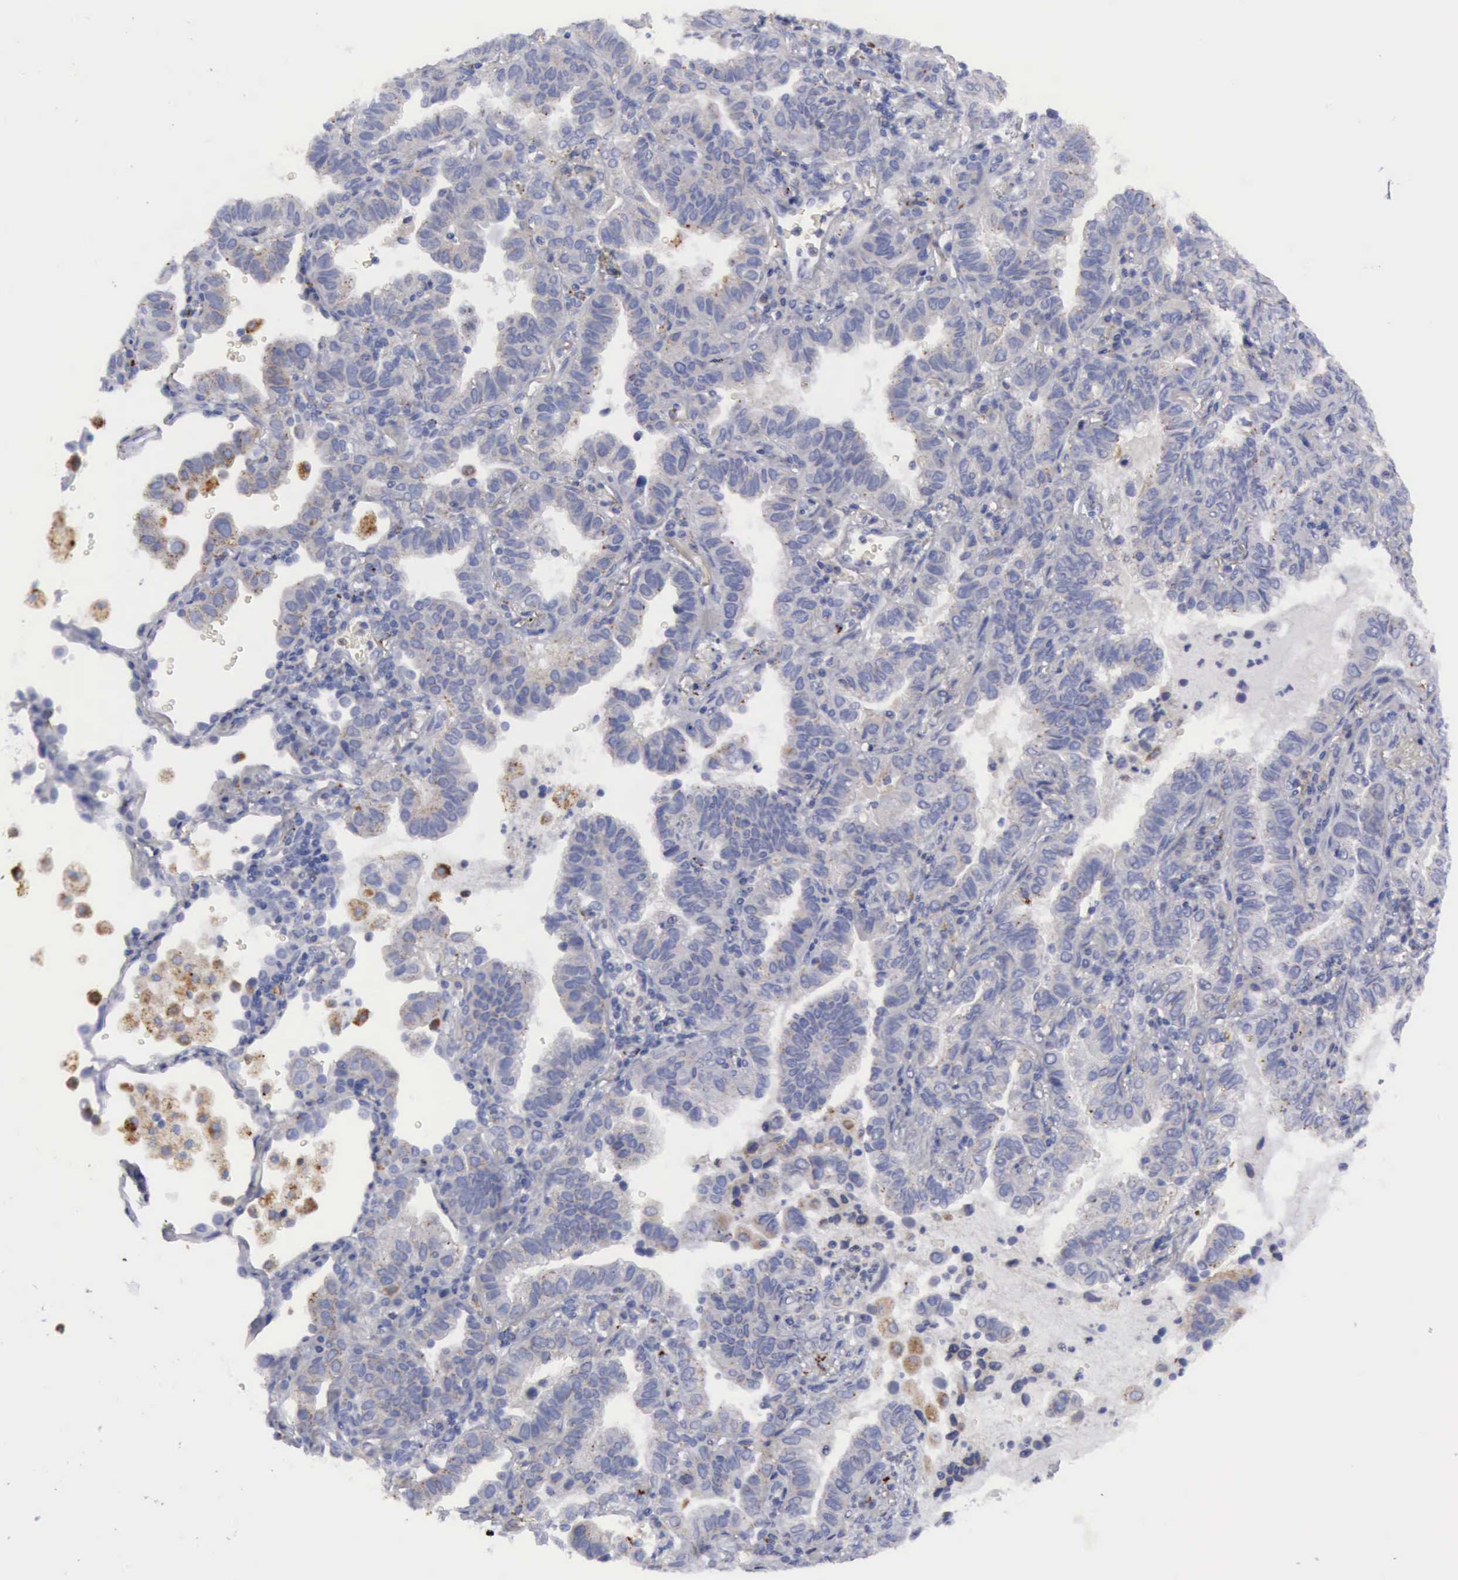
{"staining": {"intensity": "negative", "quantity": "none", "location": "none"}, "tissue": "lung cancer", "cell_type": "Tumor cells", "image_type": "cancer", "snomed": [{"axis": "morphology", "description": "Adenocarcinoma, NOS"}, {"axis": "topography", "description": "Lung"}], "caption": "Tumor cells are negative for brown protein staining in lung cancer (adenocarcinoma).", "gene": "CTSS", "patient": {"sex": "female", "age": 50}}